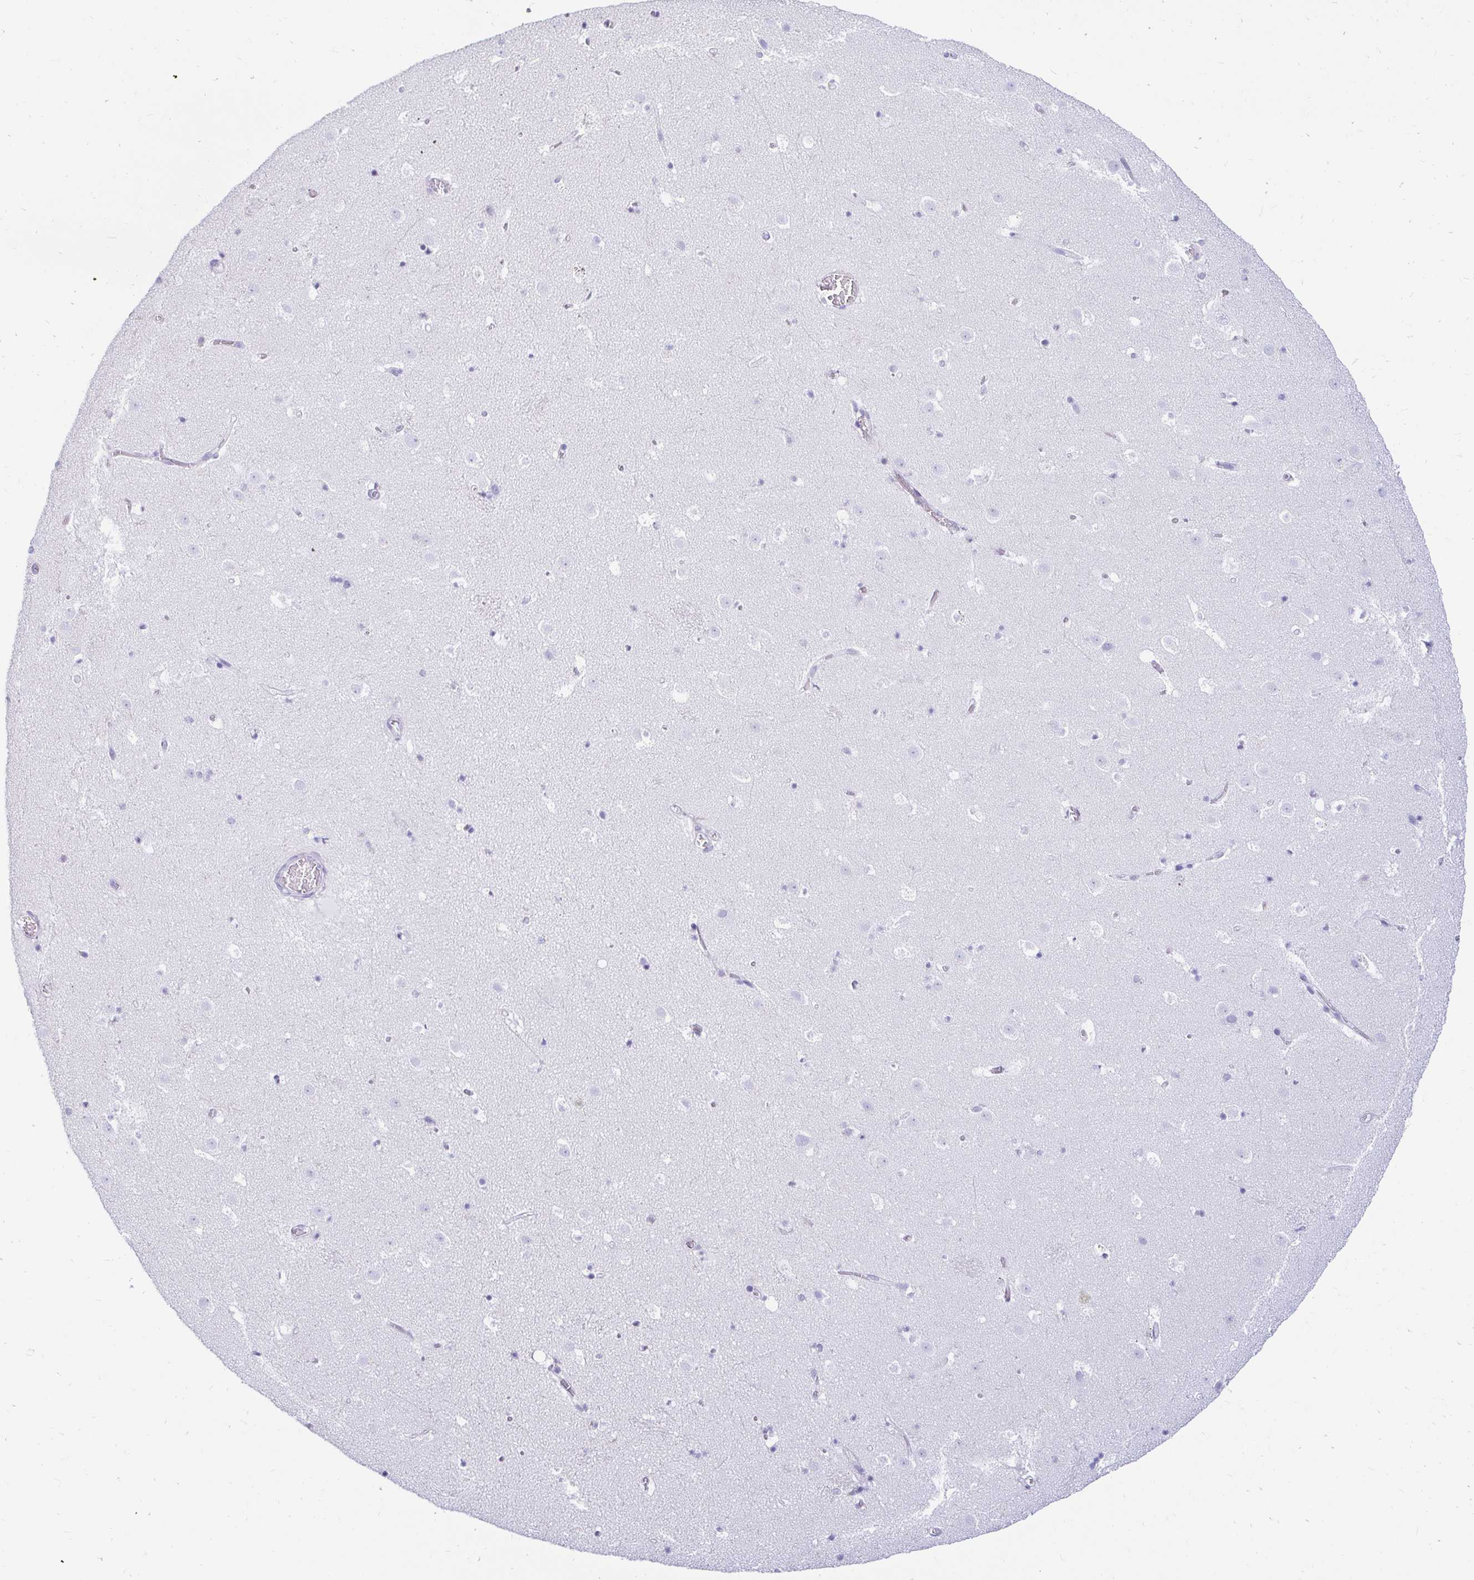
{"staining": {"intensity": "negative", "quantity": "none", "location": "none"}, "tissue": "caudate", "cell_type": "Glial cells", "image_type": "normal", "snomed": [{"axis": "morphology", "description": "Normal tissue, NOS"}, {"axis": "topography", "description": "Lateral ventricle wall"}], "caption": "Immunohistochemistry of benign human caudate reveals no expression in glial cells. The staining was performed using DAB (3,3'-diaminobenzidine) to visualize the protein expression in brown, while the nuclei were stained in blue with hematoxylin (Magnification: 20x).", "gene": "CAPSL", "patient": {"sex": "male", "age": 37}}